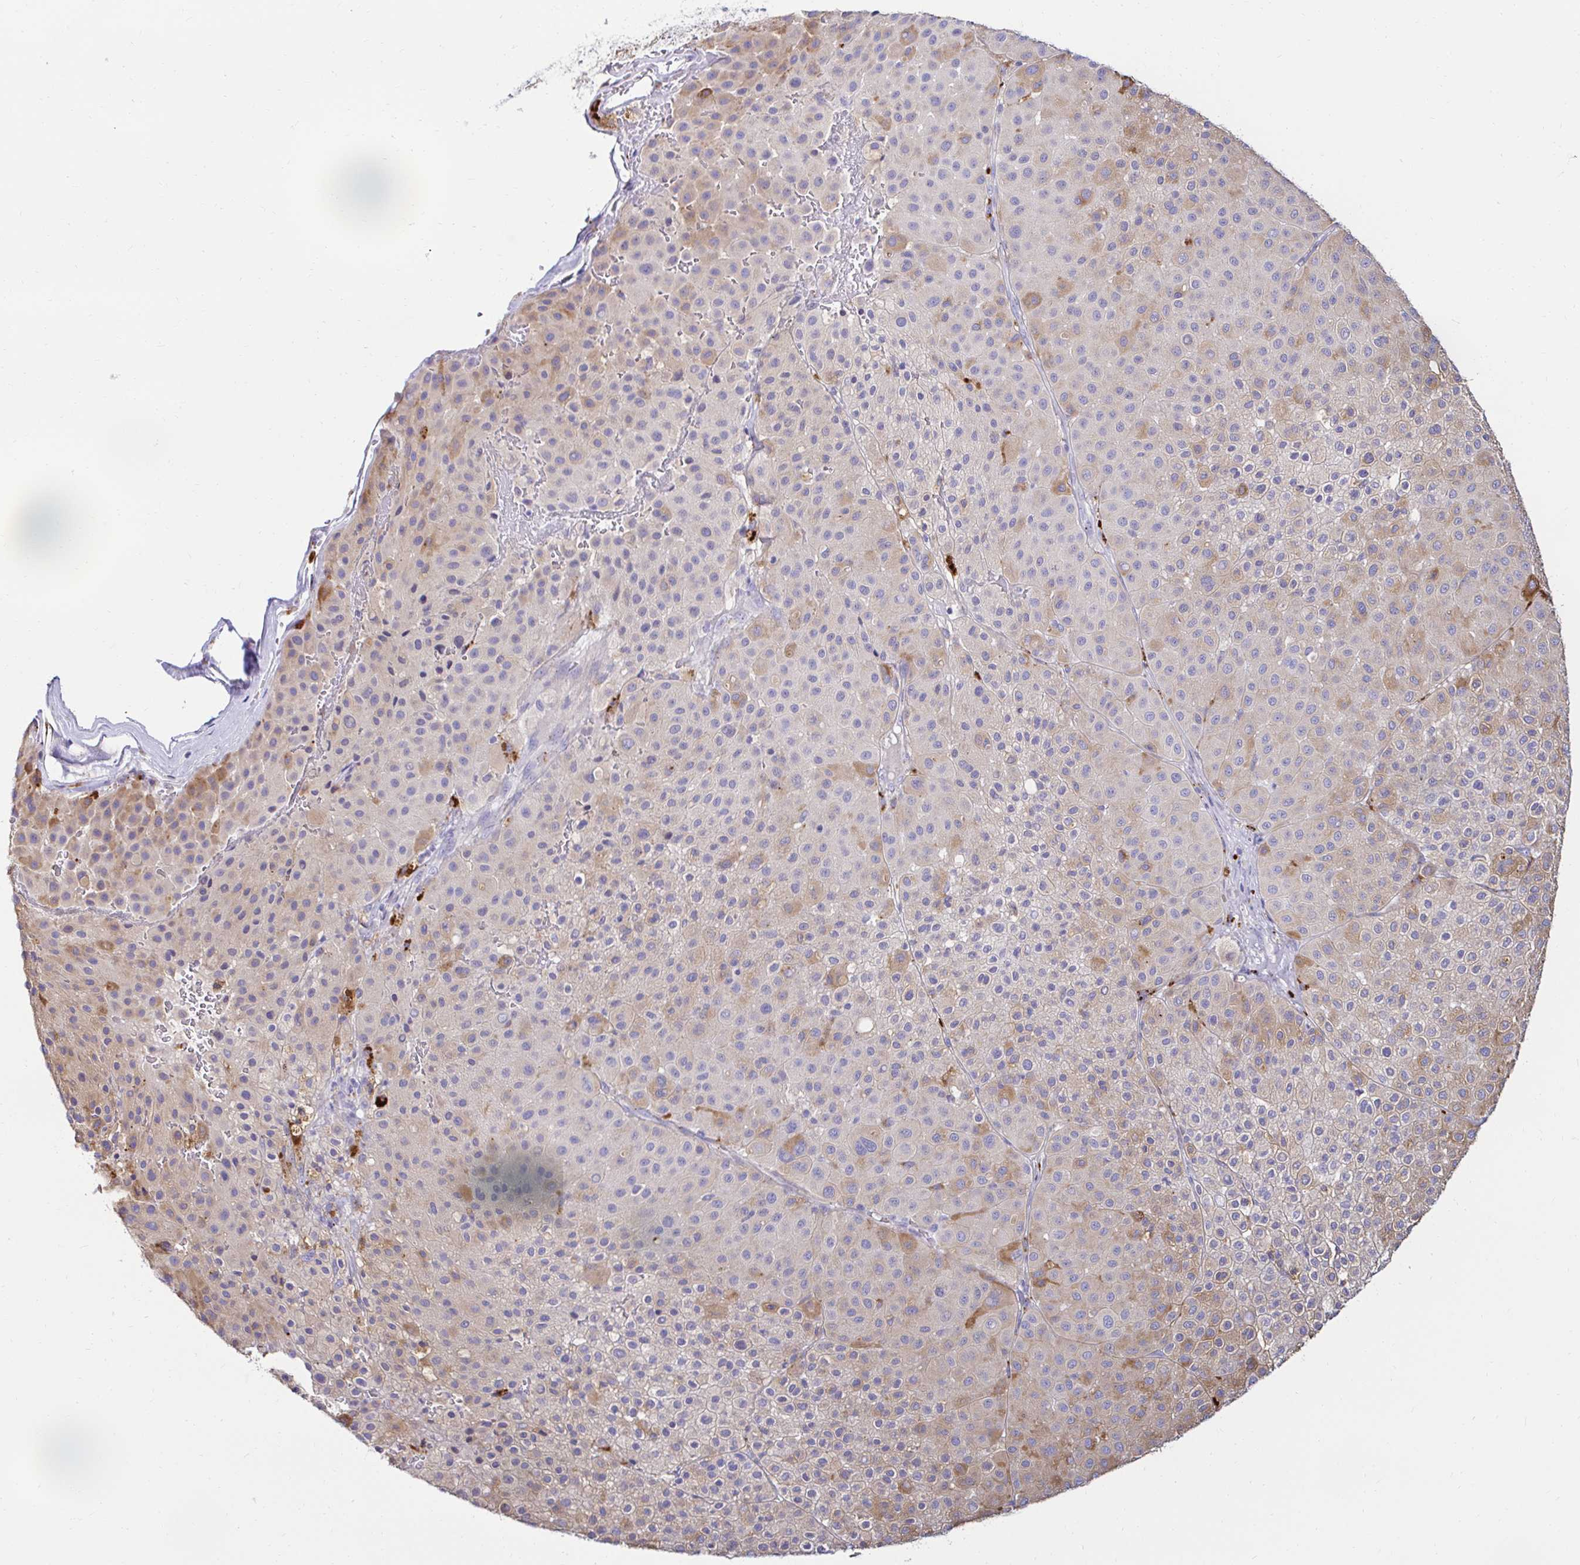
{"staining": {"intensity": "weak", "quantity": "25%-75%", "location": "cytoplasmic/membranous"}, "tissue": "melanoma", "cell_type": "Tumor cells", "image_type": "cancer", "snomed": [{"axis": "morphology", "description": "Malignant melanoma, Metastatic site"}, {"axis": "topography", "description": "Smooth muscle"}], "caption": "DAB (3,3'-diaminobenzidine) immunohistochemical staining of malignant melanoma (metastatic site) demonstrates weak cytoplasmic/membranous protein positivity in approximately 25%-75% of tumor cells. (DAB (3,3'-diaminobenzidine) = brown stain, brightfield microscopy at high magnification).", "gene": "GALNS", "patient": {"sex": "male", "age": 41}}